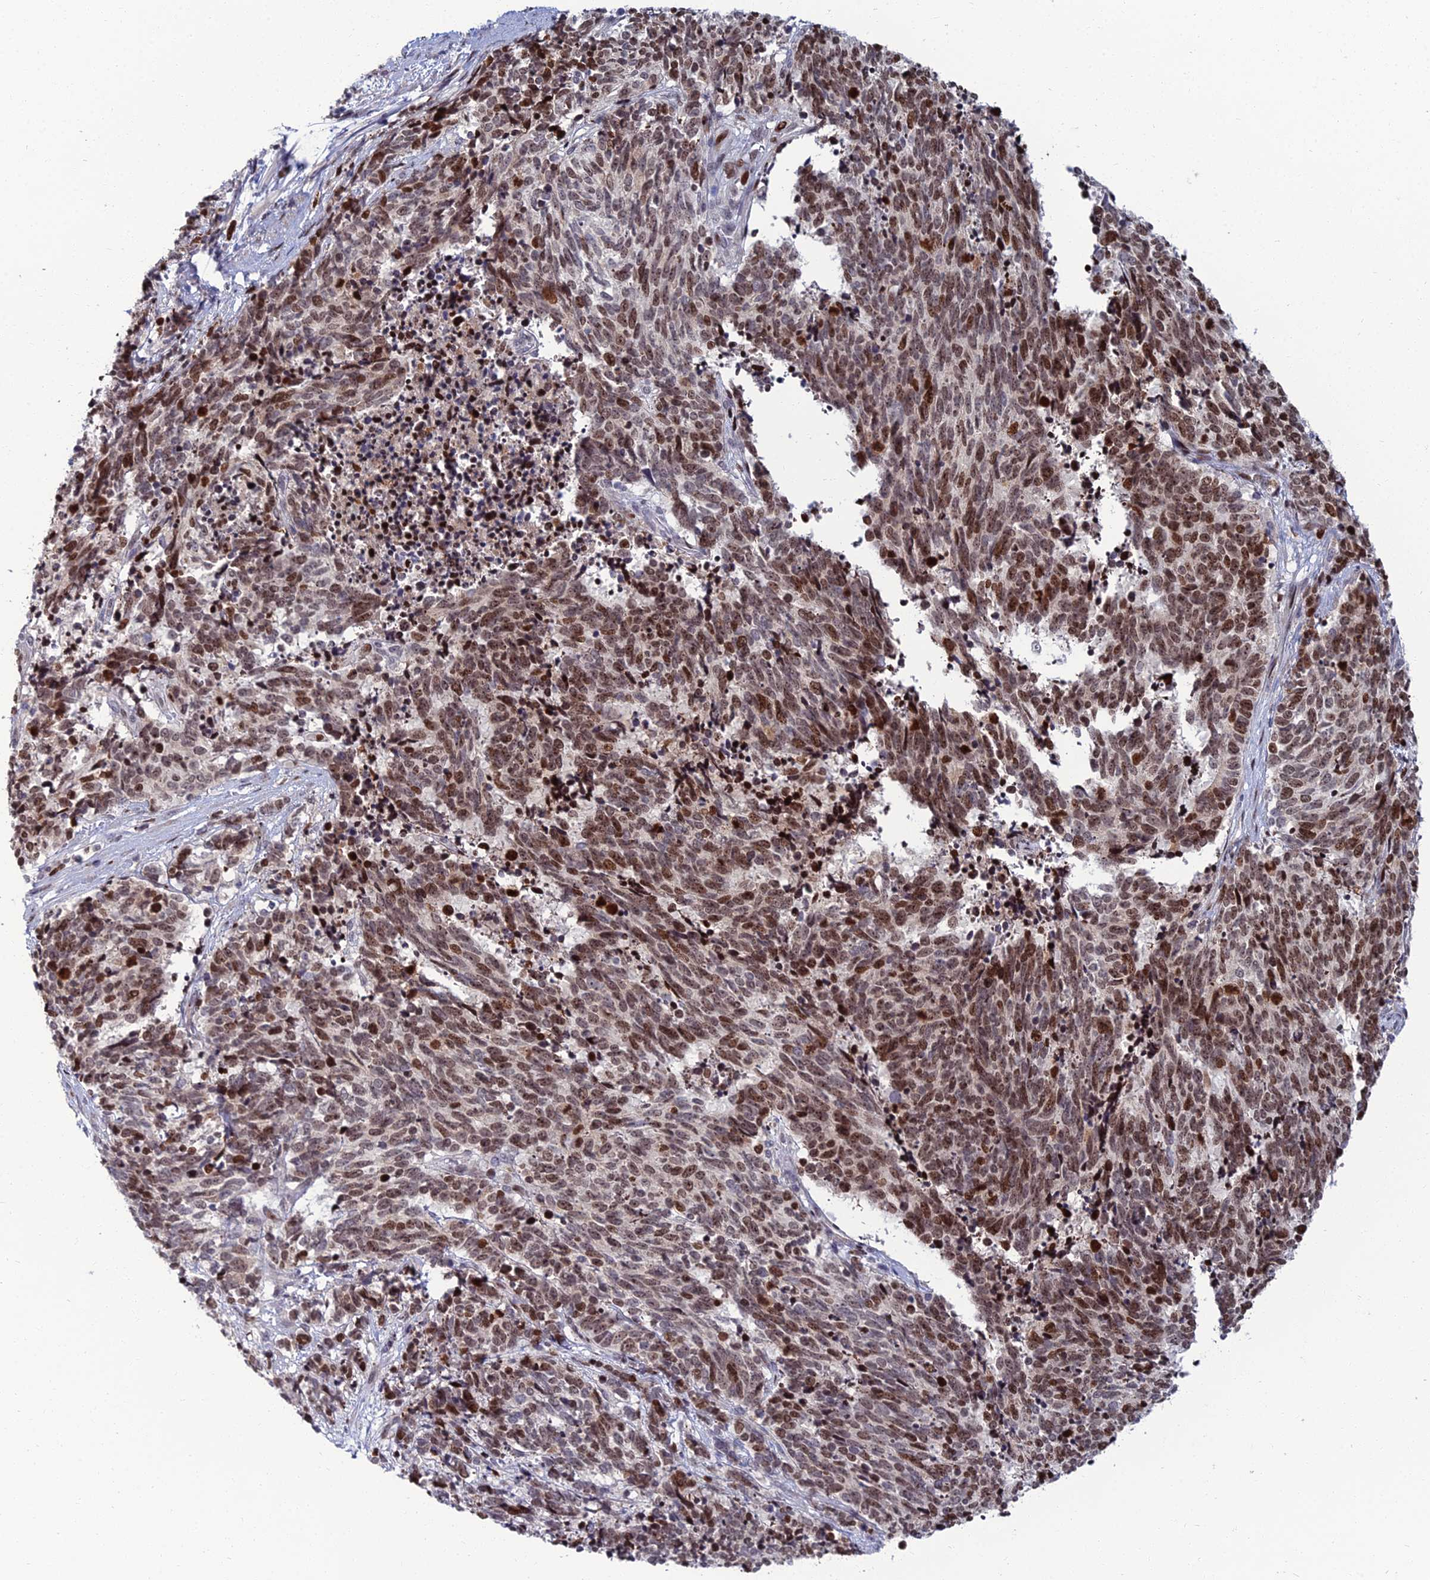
{"staining": {"intensity": "moderate", "quantity": ">75%", "location": "nuclear"}, "tissue": "cervical cancer", "cell_type": "Tumor cells", "image_type": "cancer", "snomed": [{"axis": "morphology", "description": "Squamous cell carcinoma, NOS"}, {"axis": "topography", "description": "Cervix"}], "caption": "Immunohistochemical staining of cervical cancer (squamous cell carcinoma) reveals moderate nuclear protein positivity in approximately >75% of tumor cells.", "gene": "TAF9B", "patient": {"sex": "female", "age": 29}}